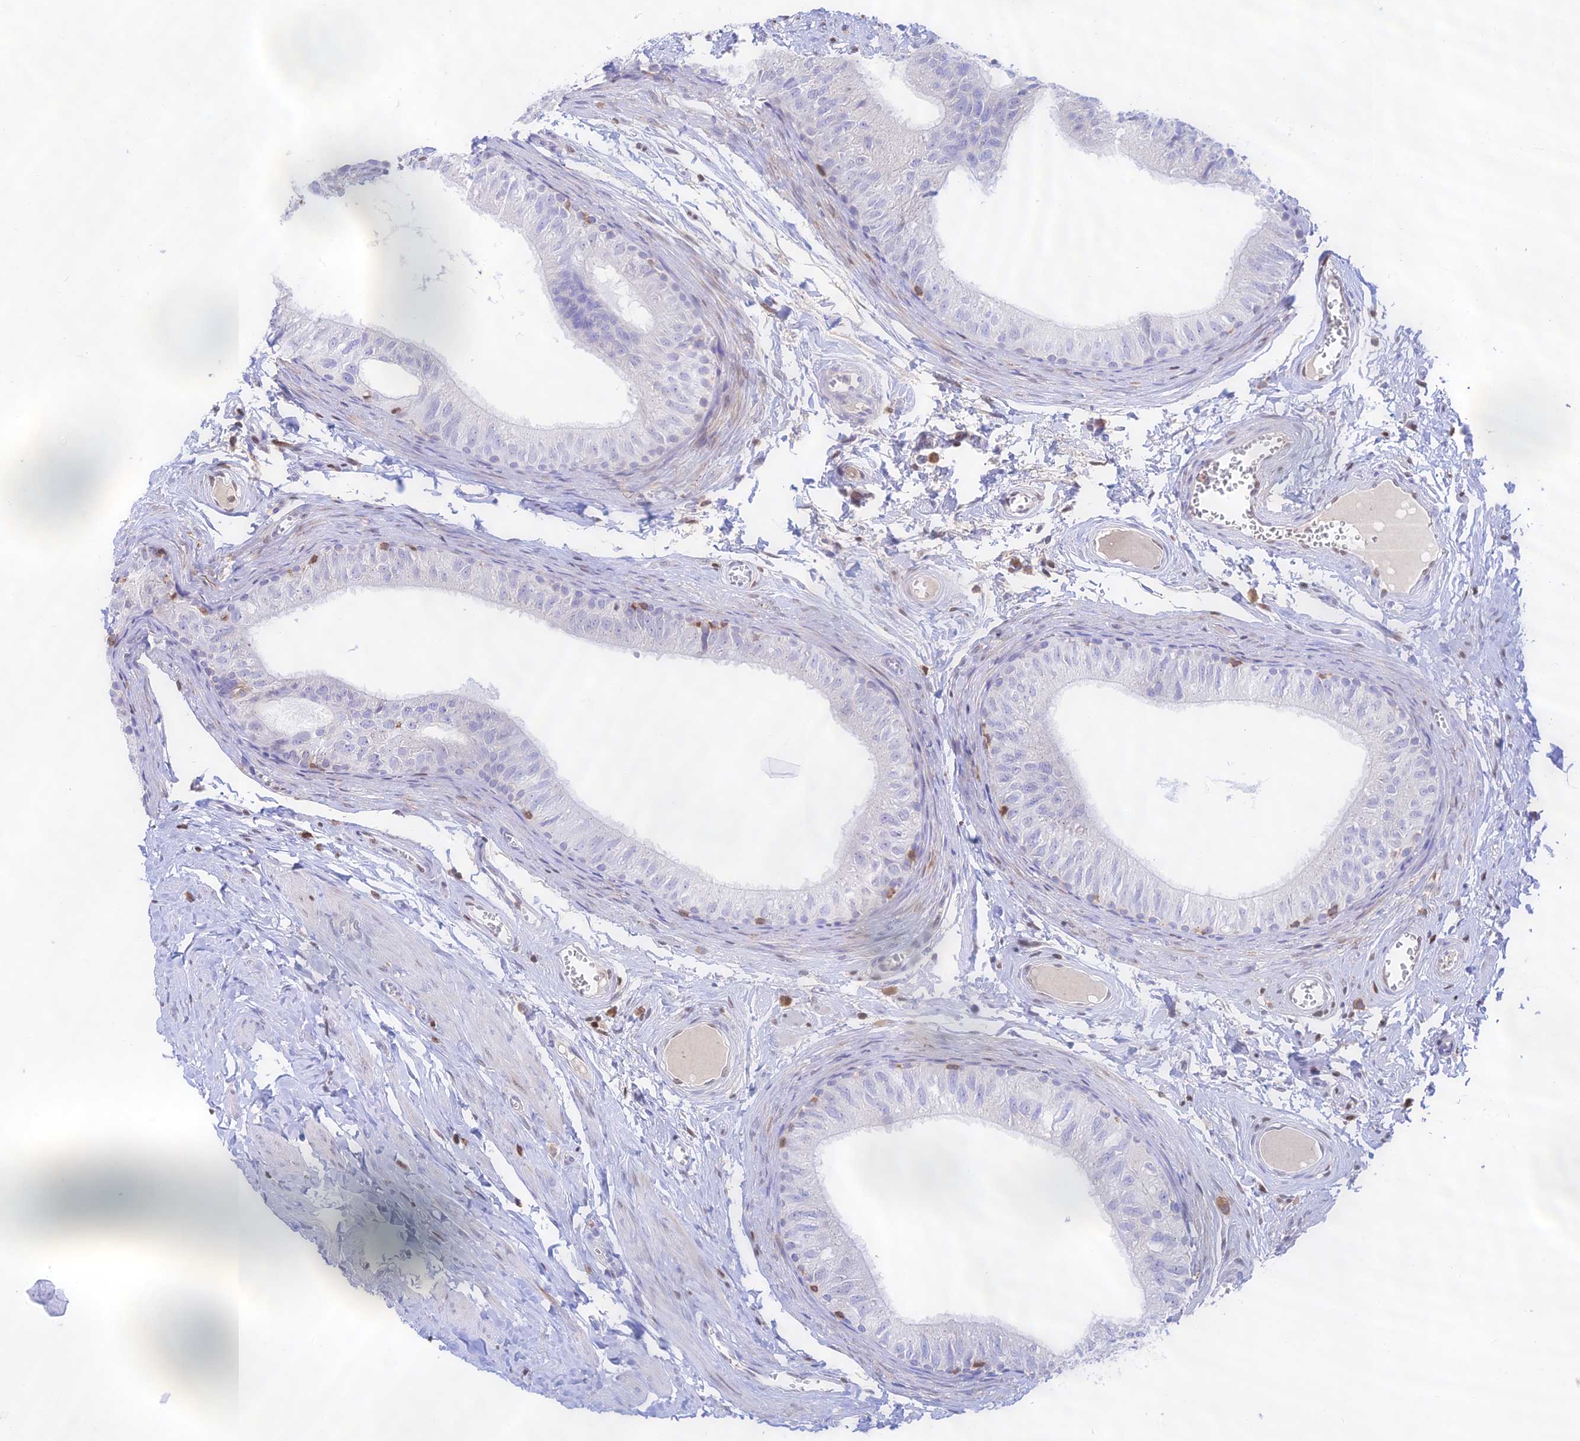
{"staining": {"intensity": "negative", "quantity": "none", "location": "none"}, "tissue": "epididymis", "cell_type": "Glandular cells", "image_type": "normal", "snomed": [{"axis": "morphology", "description": "Normal tissue, NOS"}, {"axis": "topography", "description": "Epididymis"}], "caption": "There is no significant positivity in glandular cells of epididymis. Brightfield microscopy of immunohistochemistry stained with DAB (brown) and hematoxylin (blue), captured at high magnification.", "gene": "DENND1C", "patient": {"sex": "male", "age": 42}}